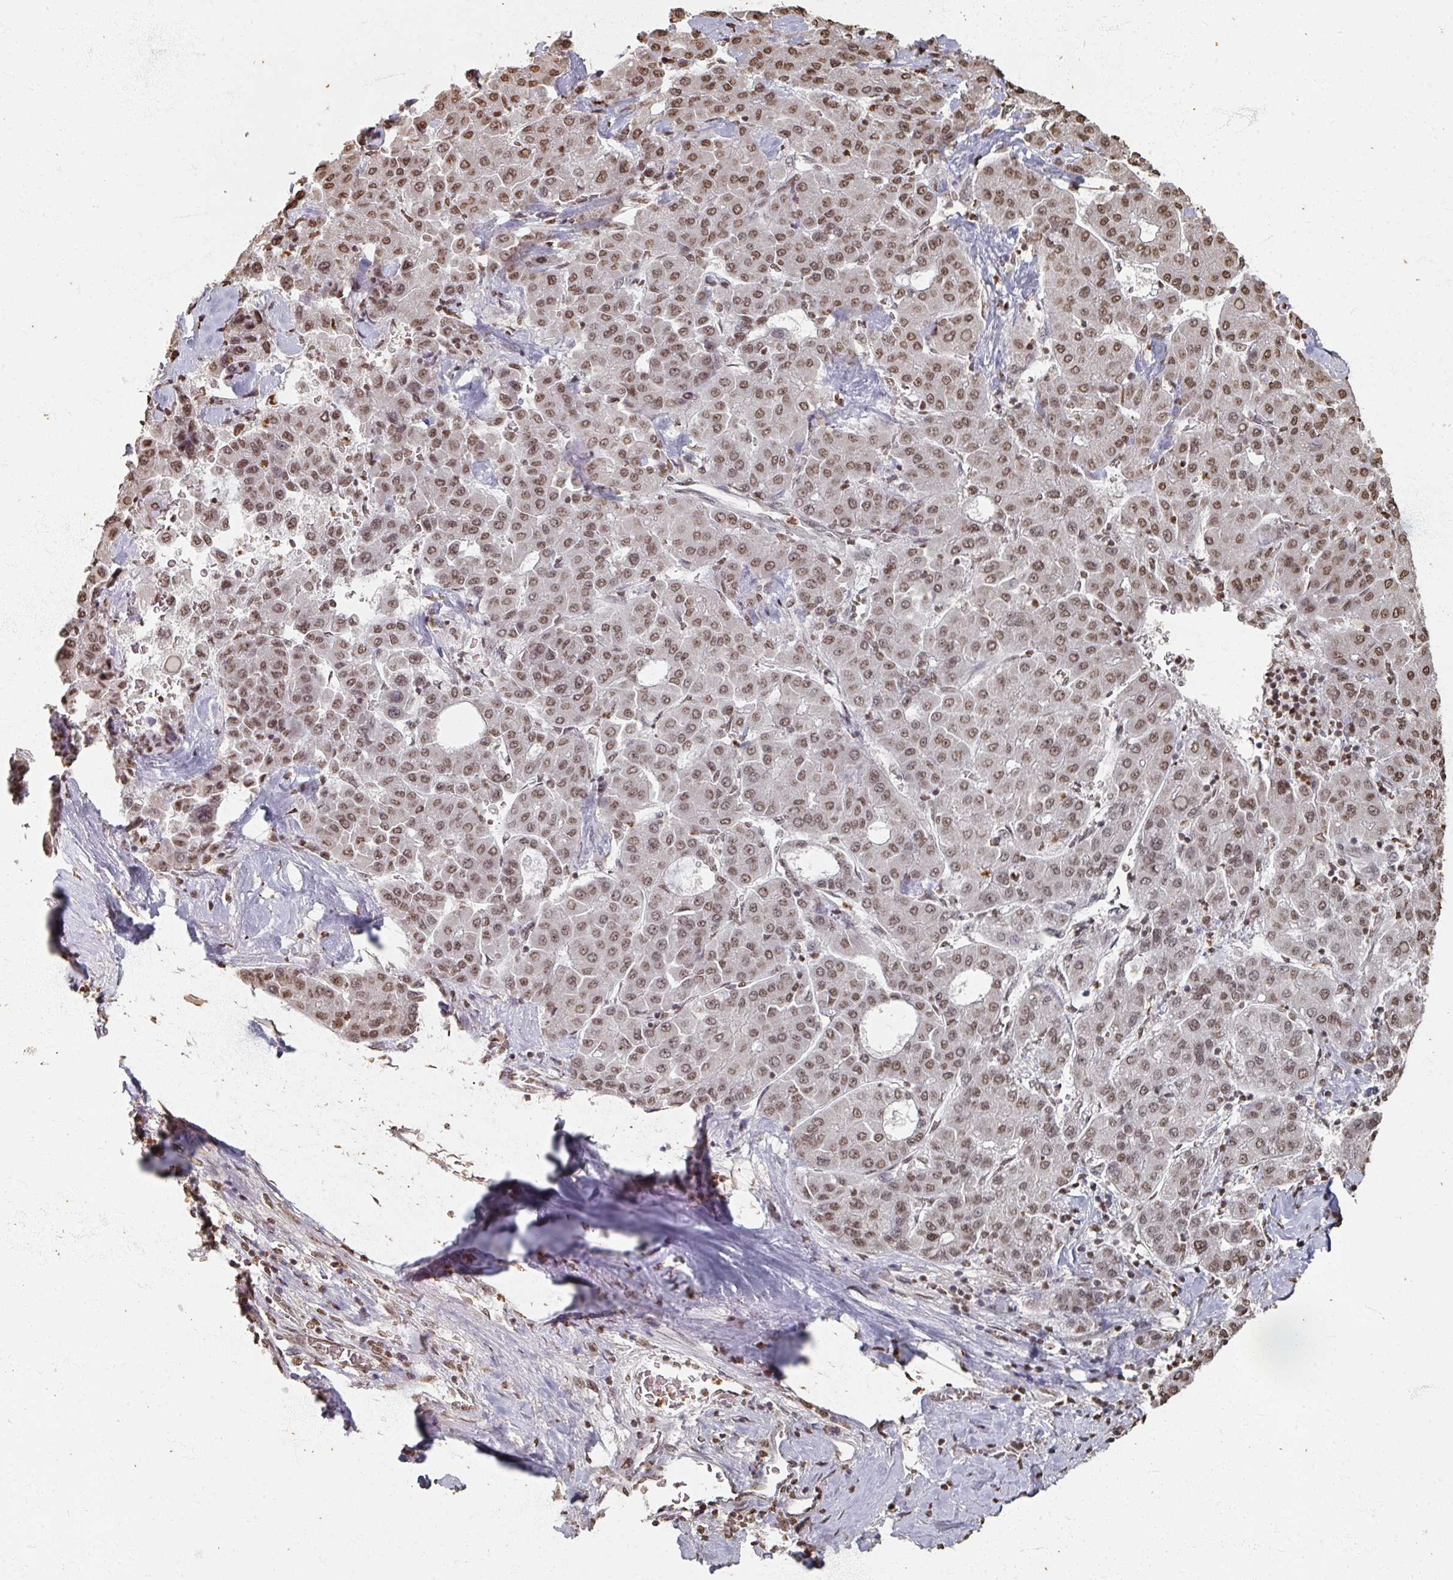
{"staining": {"intensity": "moderate", "quantity": ">75%", "location": "nuclear"}, "tissue": "liver cancer", "cell_type": "Tumor cells", "image_type": "cancer", "snomed": [{"axis": "morphology", "description": "Carcinoma, Hepatocellular, NOS"}, {"axis": "topography", "description": "Liver"}], "caption": "A brown stain highlights moderate nuclear expression of a protein in human liver cancer (hepatocellular carcinoma) tumor cells.", "gene": "DCUN1D5", "patient": {"sex": "male", "age": 65}}